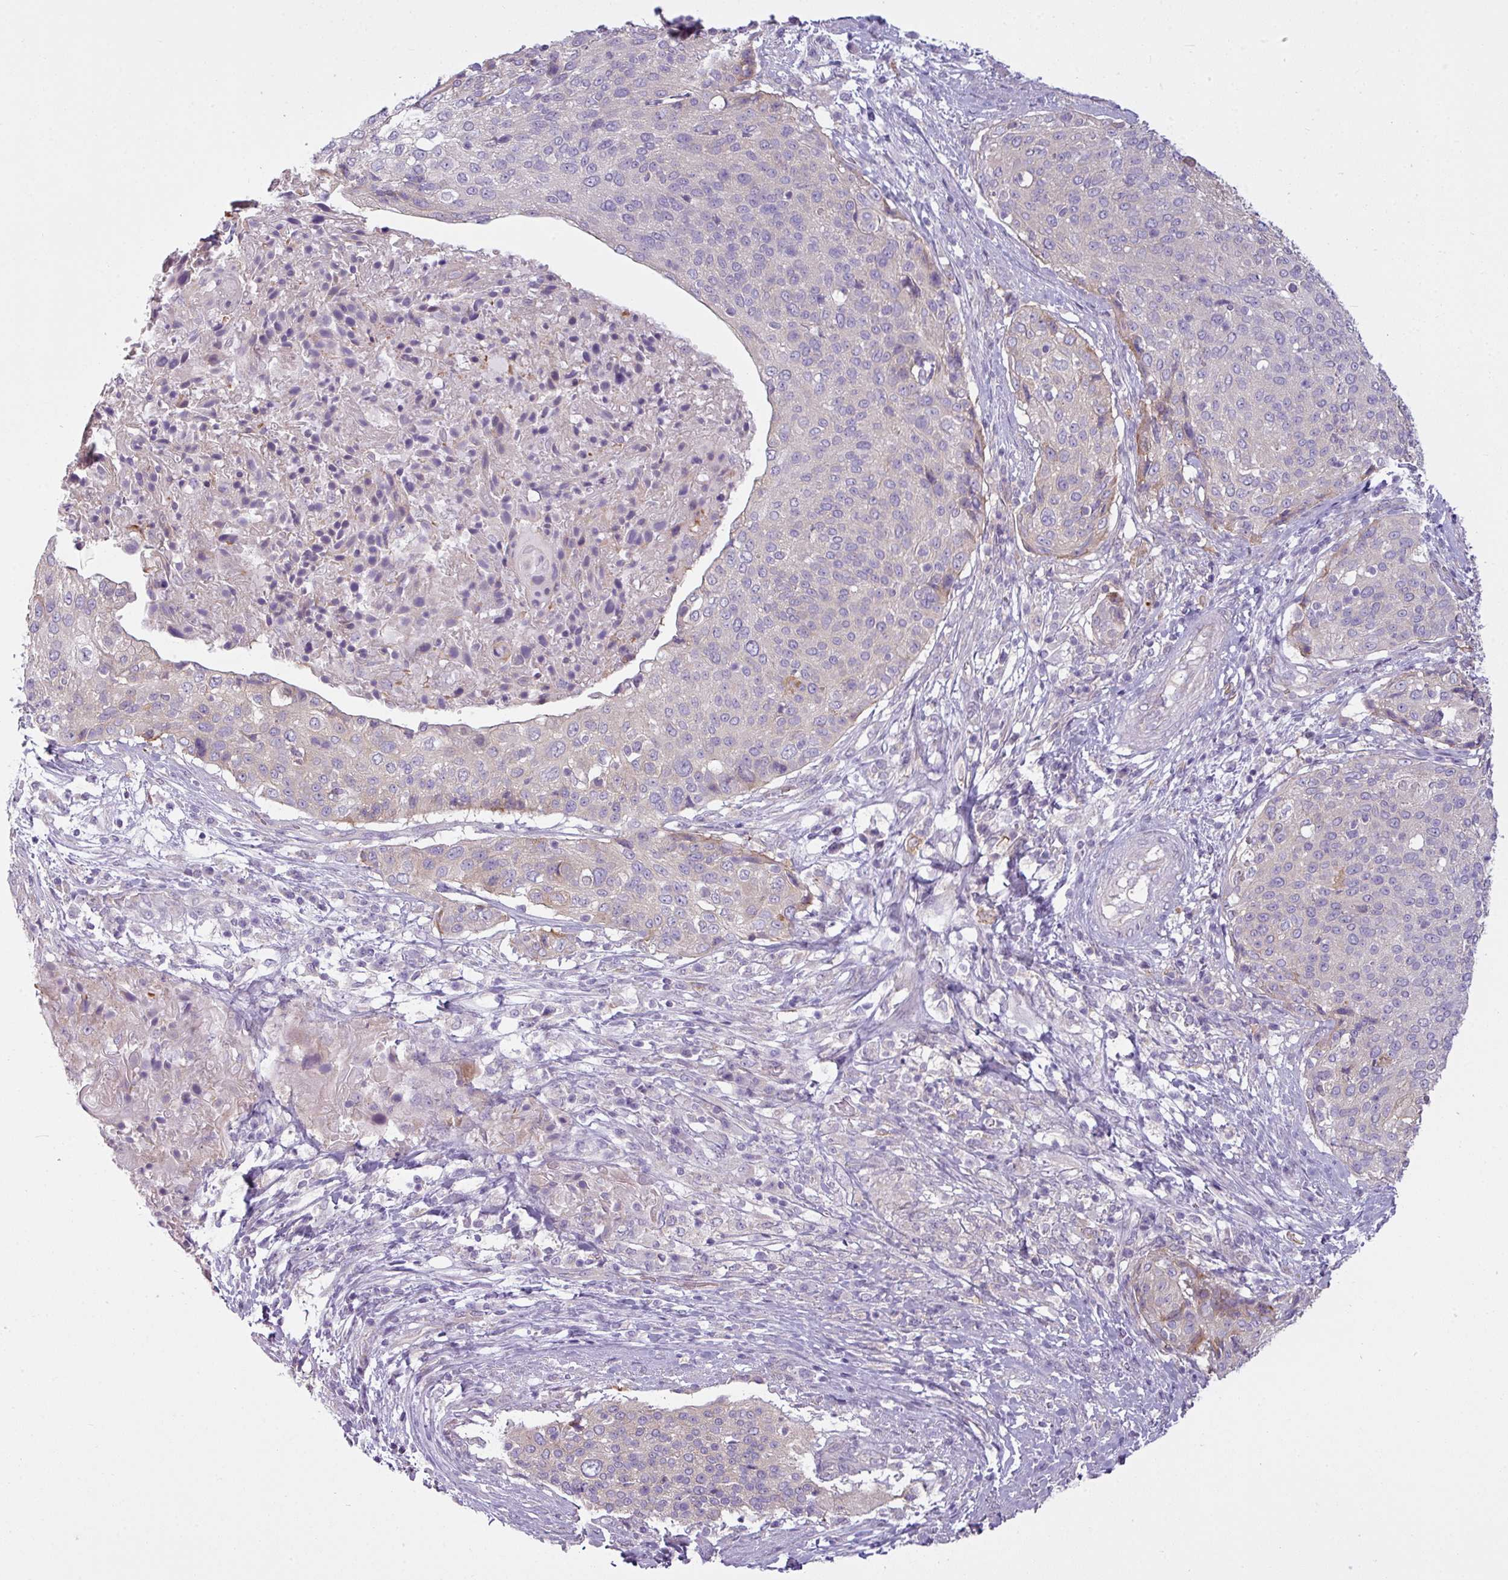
{"staining": {"intensity": "negative", "quantity": "none", "location": "none"}, "tissue": "cervical cancer", "cell_type": "Tumor cells", "image_type": "cancer", "snomed": [{"axis": "morphology", "description": "Squamous cell carcinoma, NOS"}, {"axis": "topography", "description": "Cervix"}], "caption": "High power microscopy image of an immunohistochemistry (IHC) micrograph of cervical cancer, revealing no significant positivity in tumor cells.", "gene": "CAMK2B", "patient": {"sex": "female", "age": 31}}